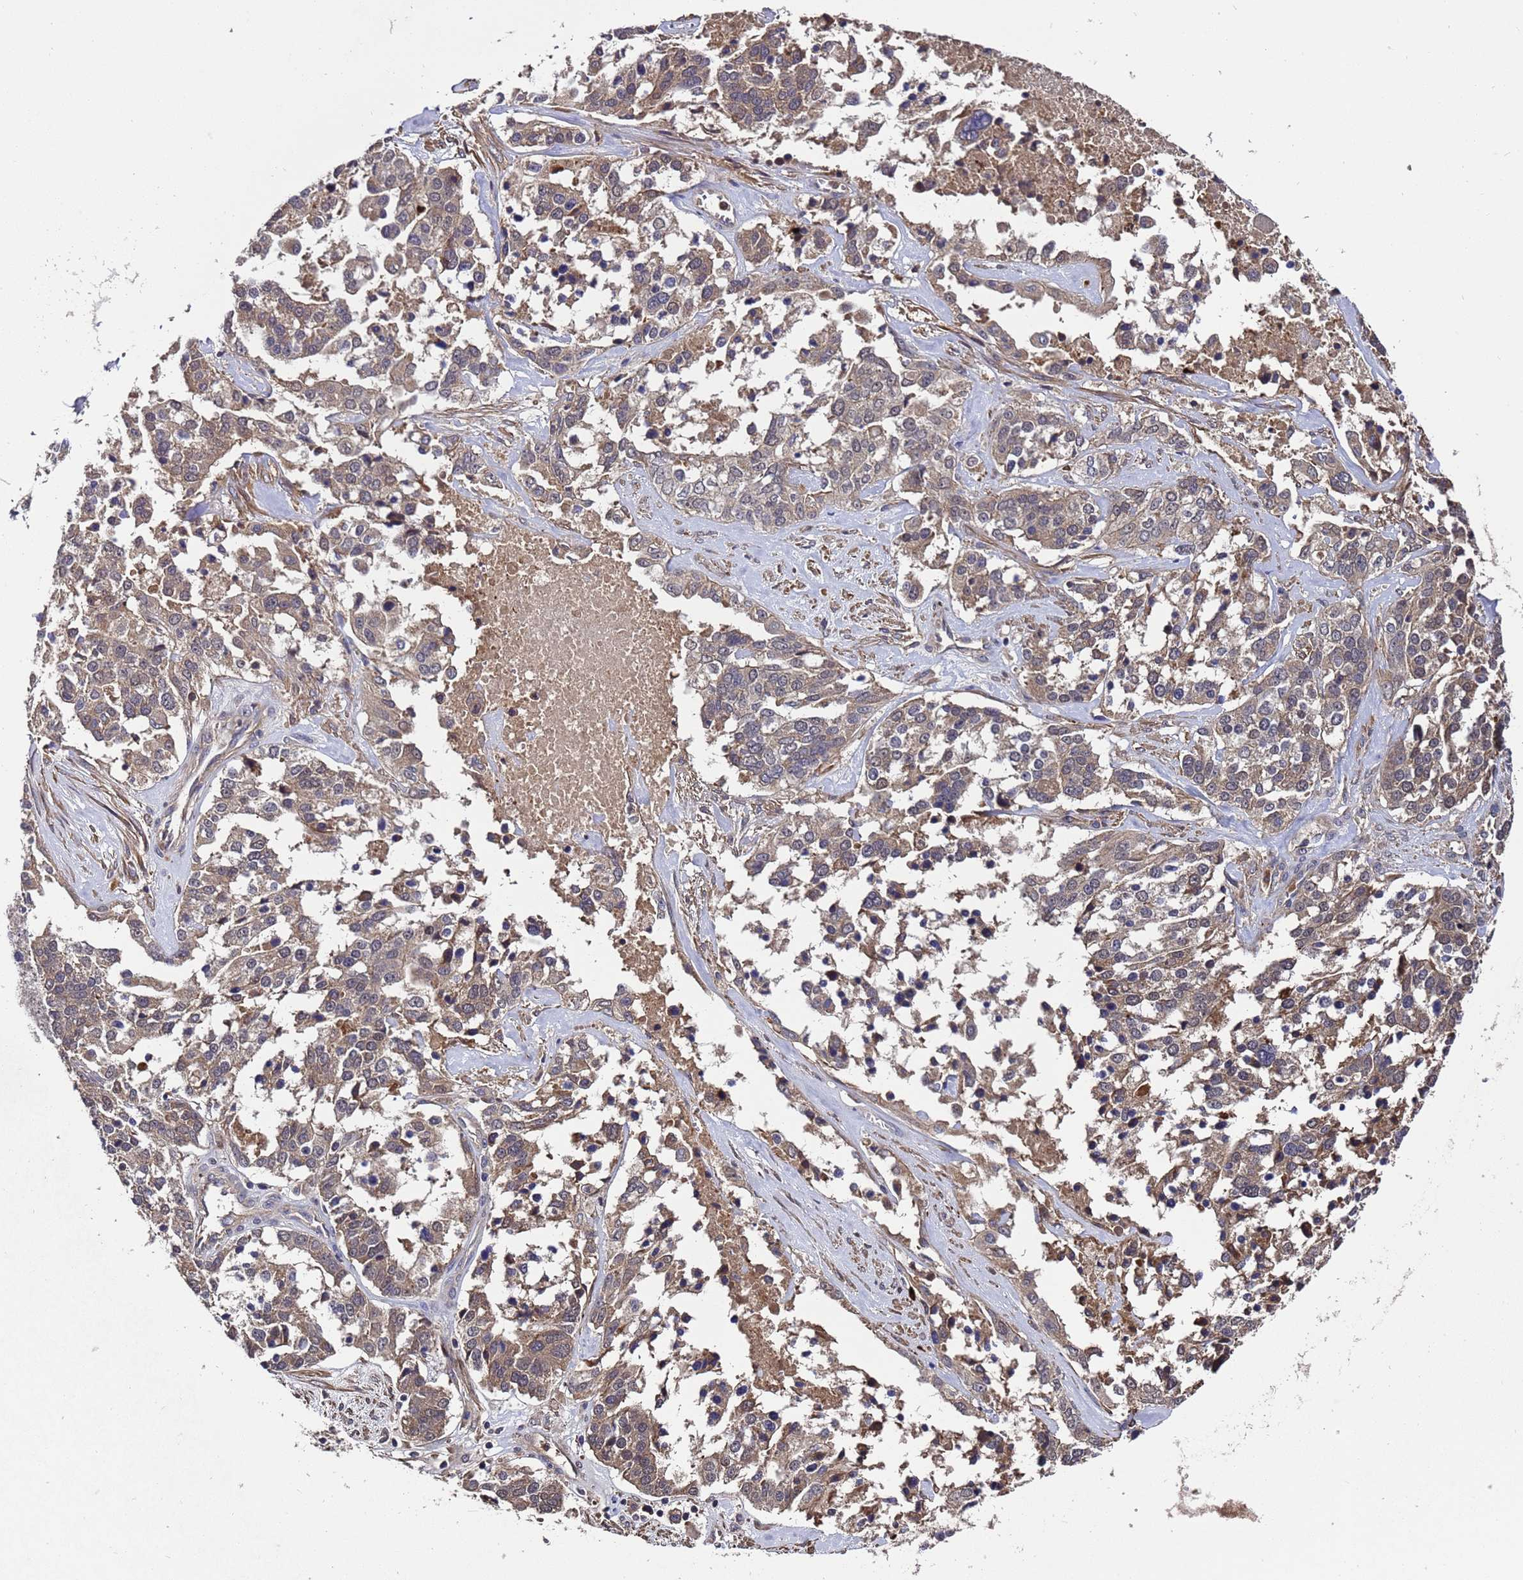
{"staining": {"intensity": "moderate", "quantity": ">75%", "location": "cytoplasmic/membranous"}, "tissue": "ovarian cancer", "cell_type": "Tumor cells", "image_type": "cancer", "snomed": [{"axis": "morphology", "description": "Cystadenocarcinoma, serous, NOS"}, {"axis": "topography", "description": "Ovary"}], "caption": "Human ovarian serous cystadenocarcinoma stained with a brown dye reveals moderate cytoplasmic/membranous positive positivity in approximately >75% of tumor cells.", "gene": "GSTCD", "patient": {"sex": "female", "age": 44}}